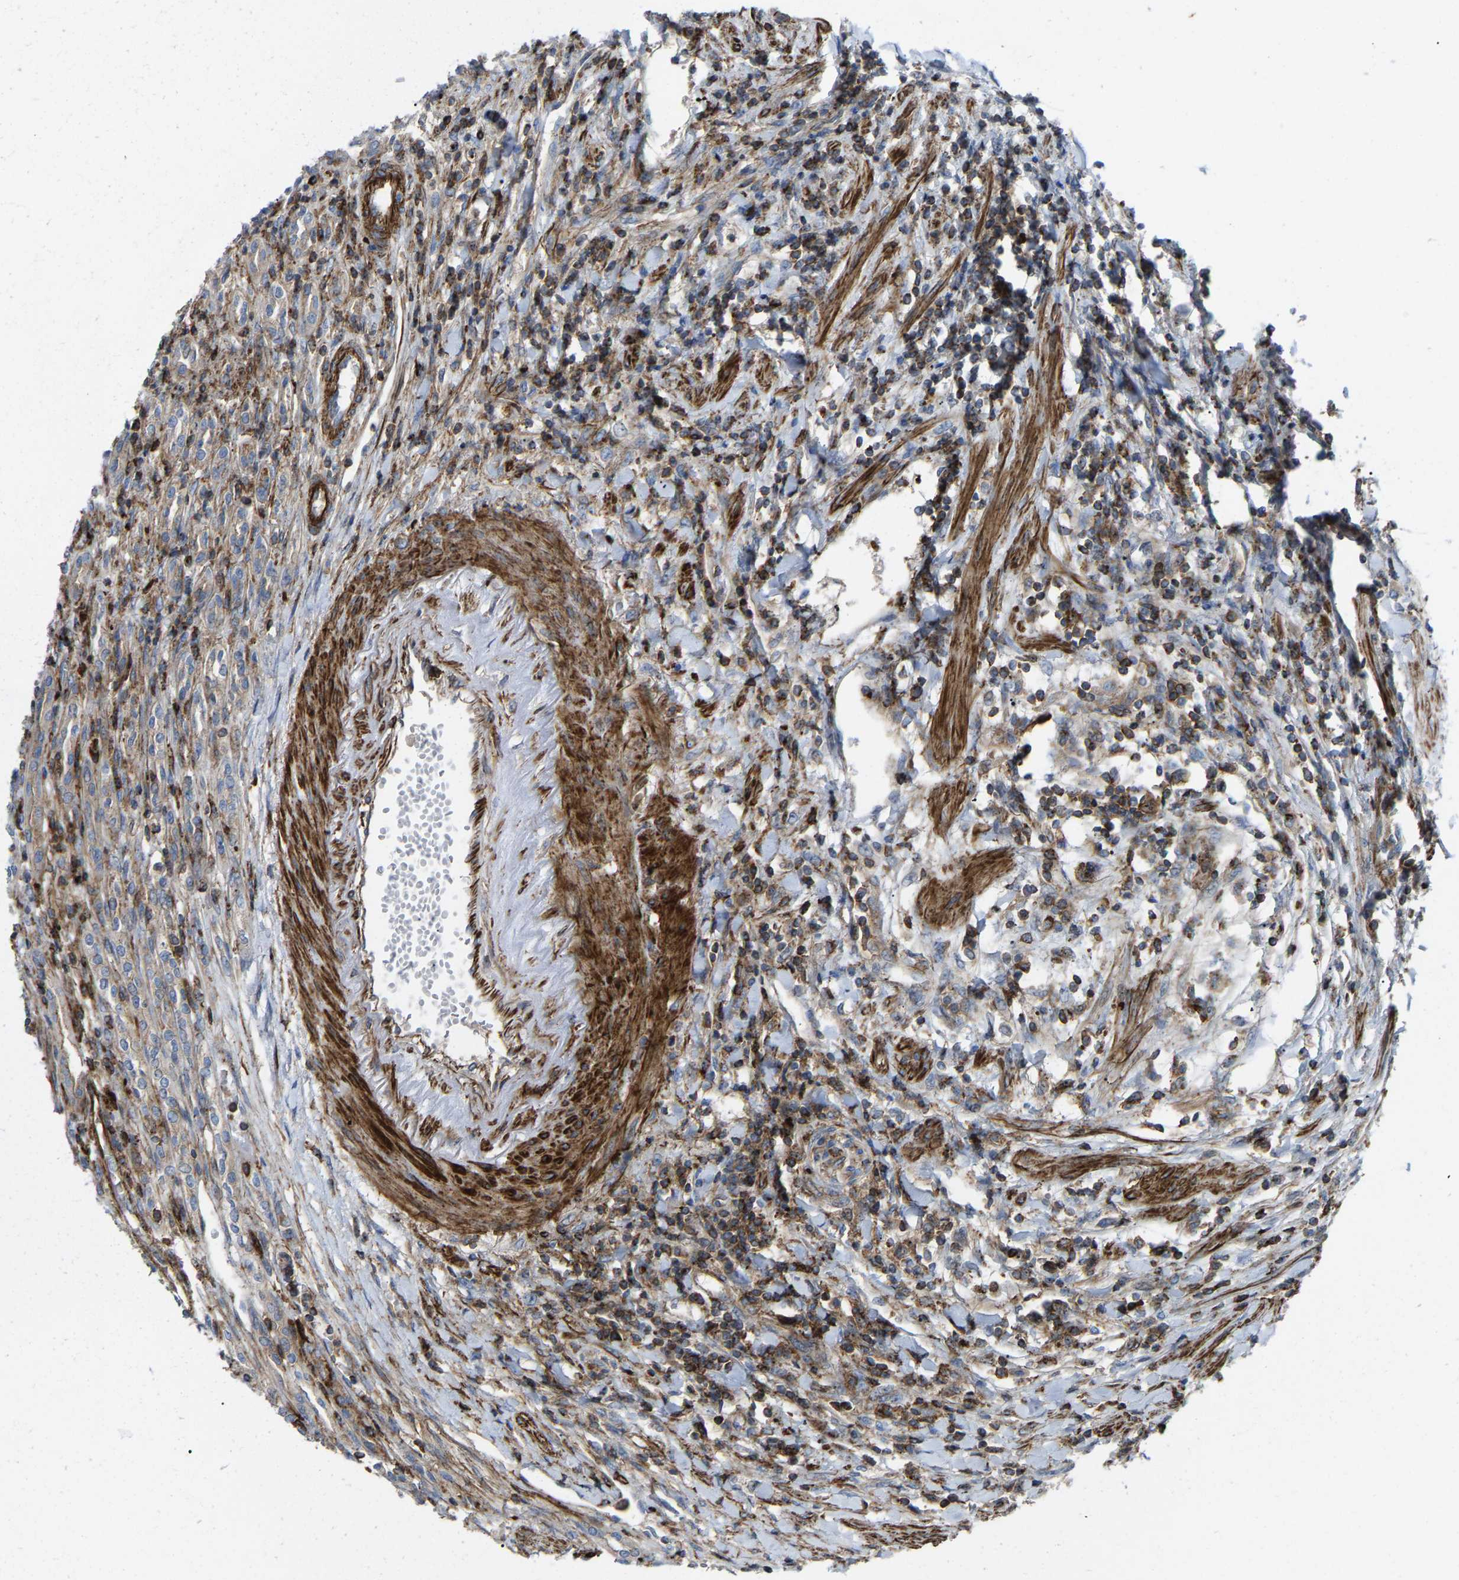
{"staining": {"intensity": "weak", "quantity": "<25%", "location": "cytoplasmic/membranous"}, "tissue": "renal cancer", "cell_type": "Tumor cells", "image_type": "cancer", "snomed": [{"axis": "morphology", "description": "Adenocarcinoma, NOS"}, {"axis": "topography", "description": "Kidney"}], "caption": "Immunohistochemical staining of renal cancer (adenocarcinoma) demonstrates no significant expression in tumor cells.", "gene": "AGPAT2", "patient": {"sex": "female", "age": 54}}